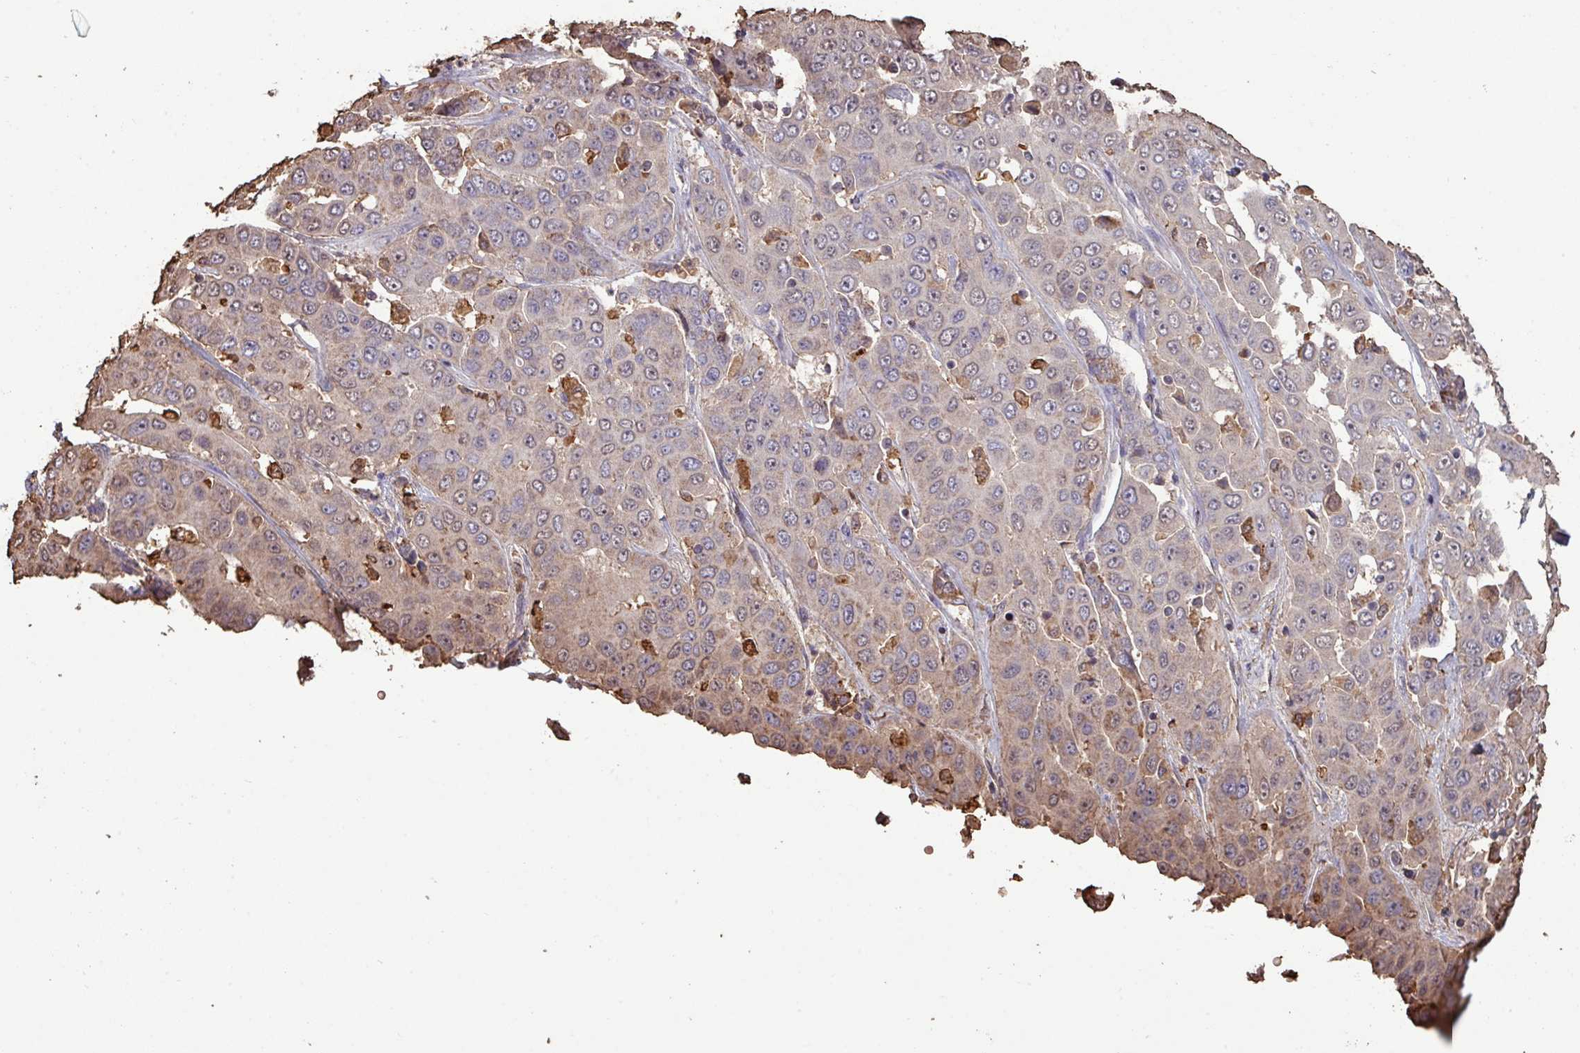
{"staining": {"intensity": "weak", "quantity": "<25%", "location": "cytoplasmic/membranous"}, "tissue": "liver cancer", "cell_type": "Tumor cells", "image_type": "cancer", "snomed": [{"axis": "morphology", "description": "Cholangiocarcinoma"}, {"axis": "topography", "description": "Liver"}], "caption": "Immunohistochemical staining of human liver cancer exhibits no significant expression in tumor cells.", "gene": "CAMK2B", "patient": {"sex": "female", "age": 52}}